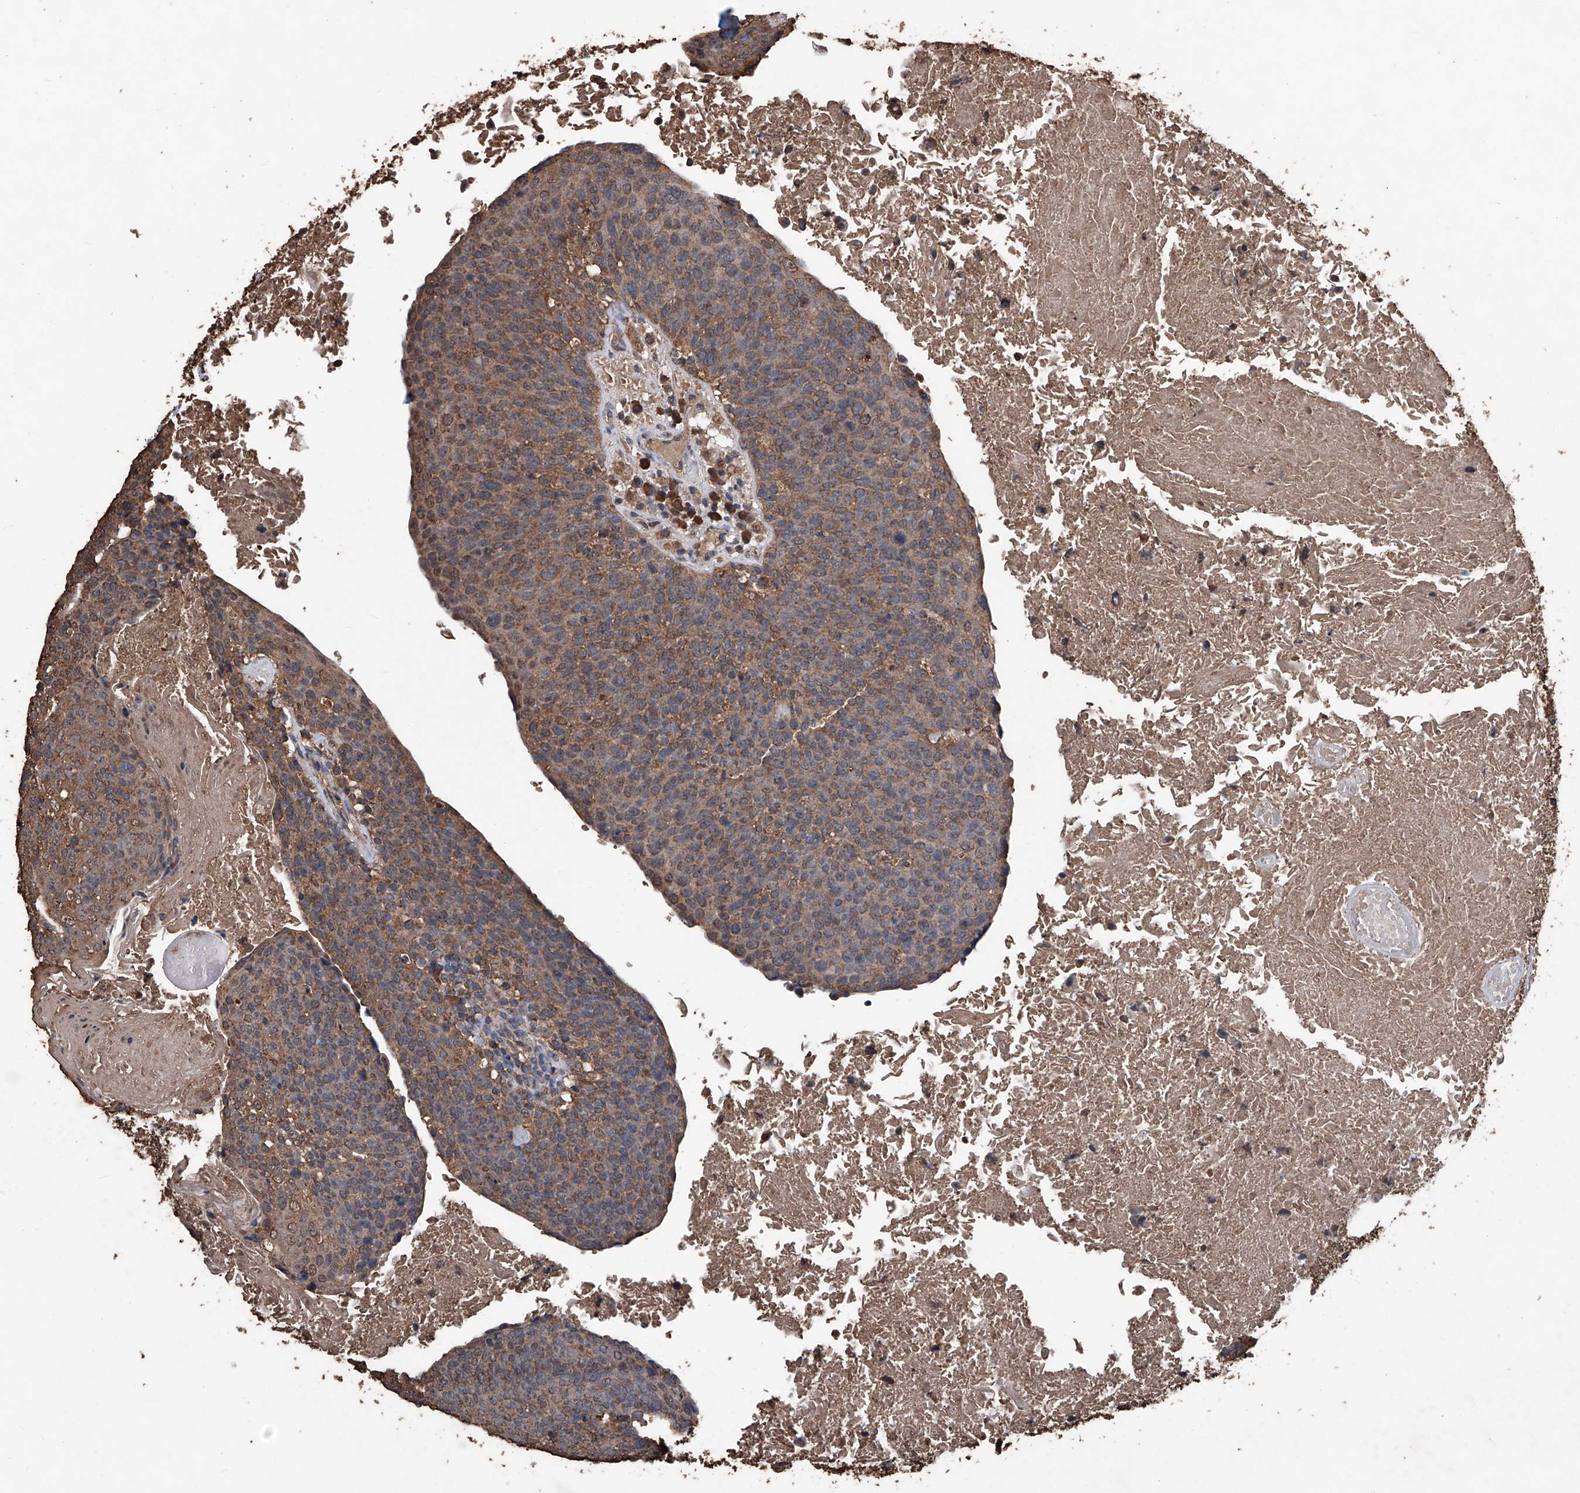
{"staining": {"intensity": "moderate", "quantity": ">75%", "location": "cytoplasmic/membranous"}, "tissue": "head and neck cancer", "cell_type": "Tumor cells", "image_type": "cancer", "snomed": [{"axis": "morphology", "description": "Squamous cell carcinoma, NOS"}, {"axis": "morphology", "description": "Squamous cell carcinoma, metastatic, NOS"}, {"axis": "topography", "description": "Lymph node"}, {"axis": "topography", "description": "Head-Neck"}], "caption": "Immunohistochemical staining of human head and neck cancer displays medium levels of moderate cytoplasmic/membranous staining in about >75% of tumor cells.", "gene": "STARD7", "patient": {"sex": "male", "age": 62}}